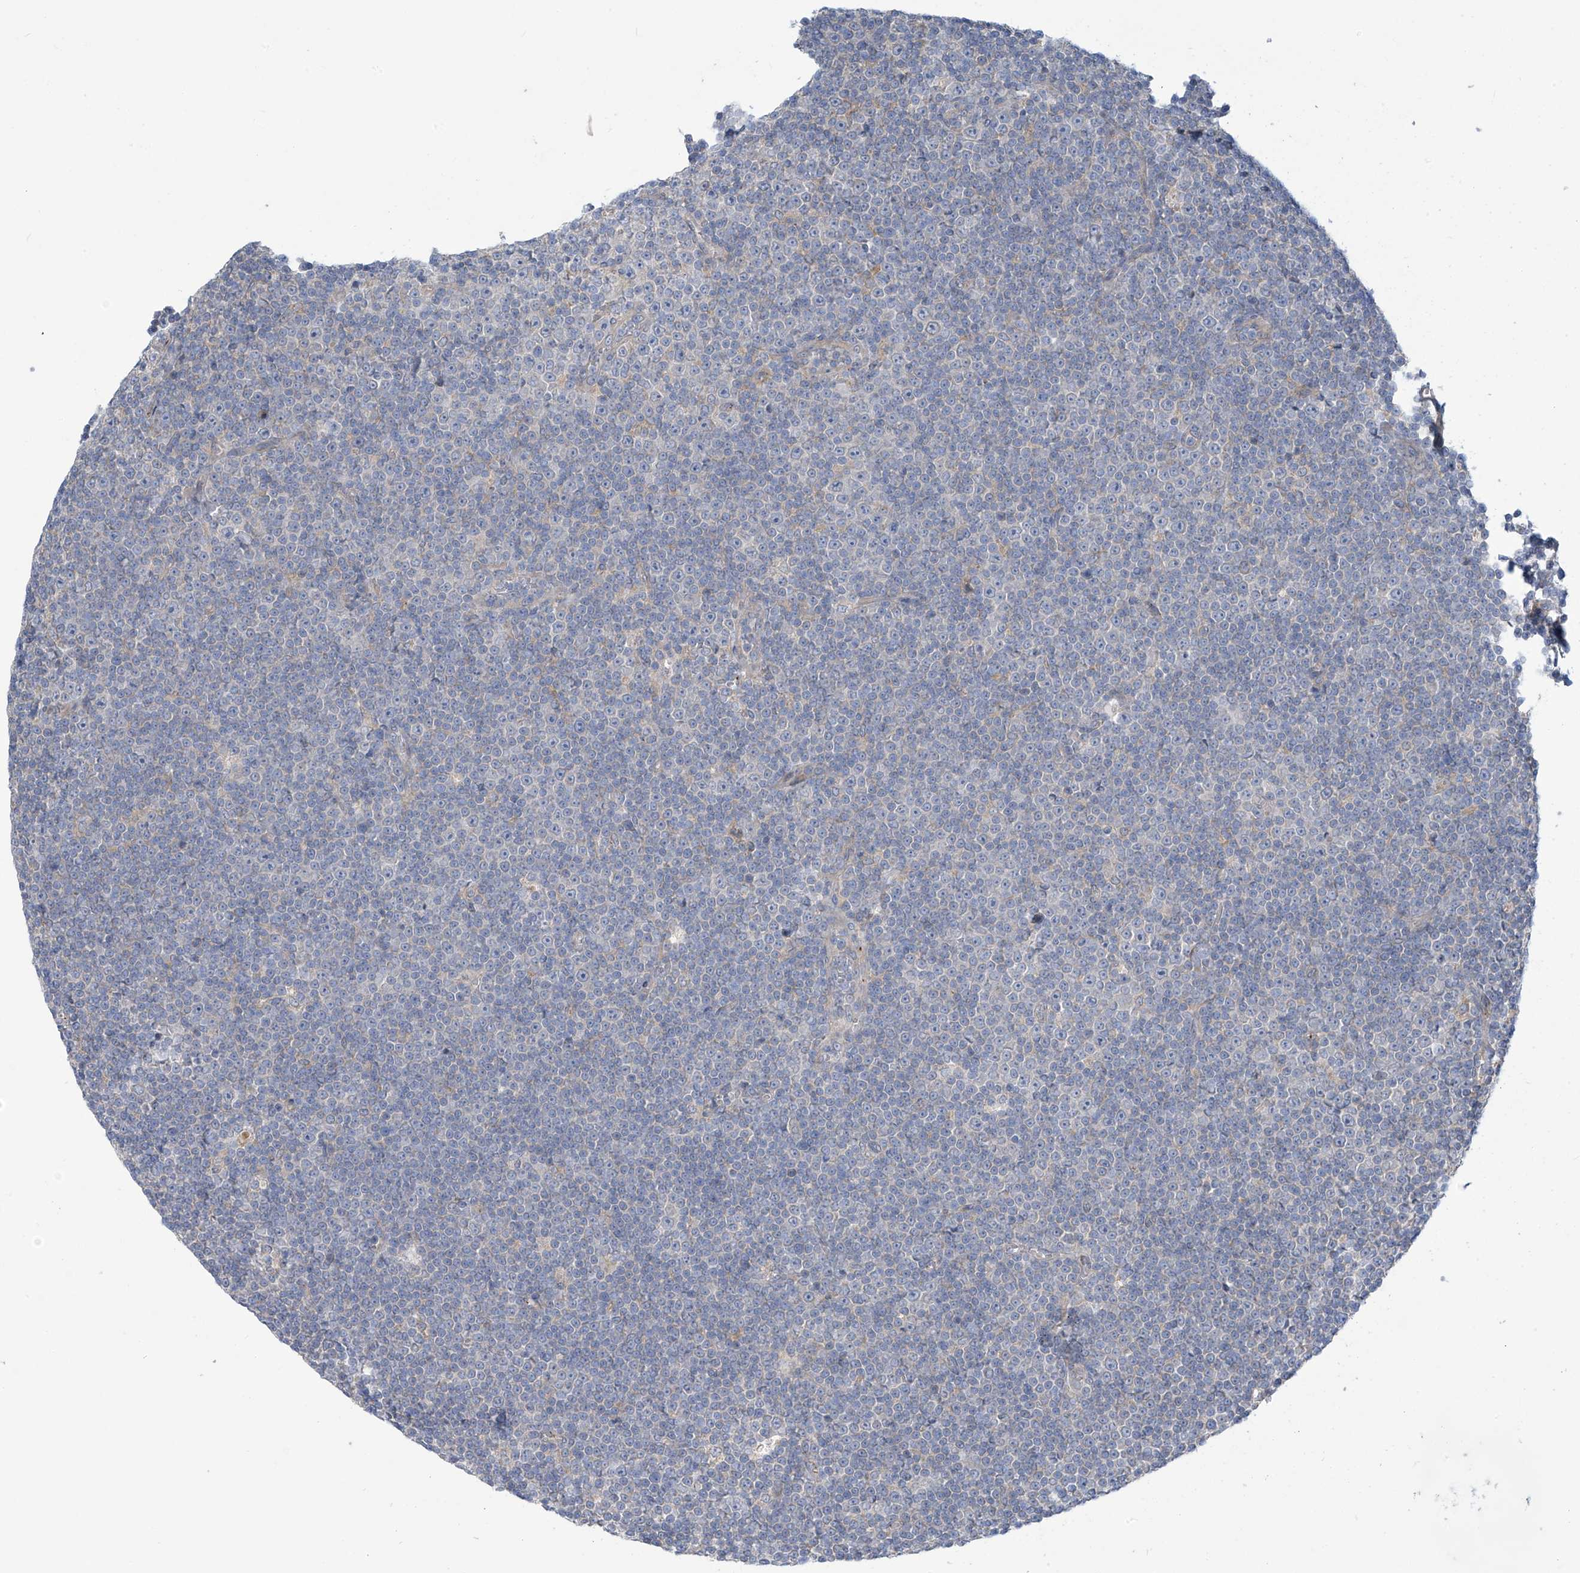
{"staining": {"intensity": "negative", "quantity": "none", "location": "none"}, "tissue": "lymphoma", "cell_type": "Tumor cells", "image_type": "cancer", "snomed": [{"axis": "morphology", "description": "Malignant lymphoma, non-Hodgkin's type, Low grade"}, {"axis": "topography", "description": "Lymph node"}], "caption": "Immunohistochemistry (IHC) image of lymphoma stained for a protein (brown), which reveals no positivity in tumor cells. (DAB immunohistochemistry, high magnification).", "gene": "ADAT2", "patient": {"sex": "female", "age": 67}}